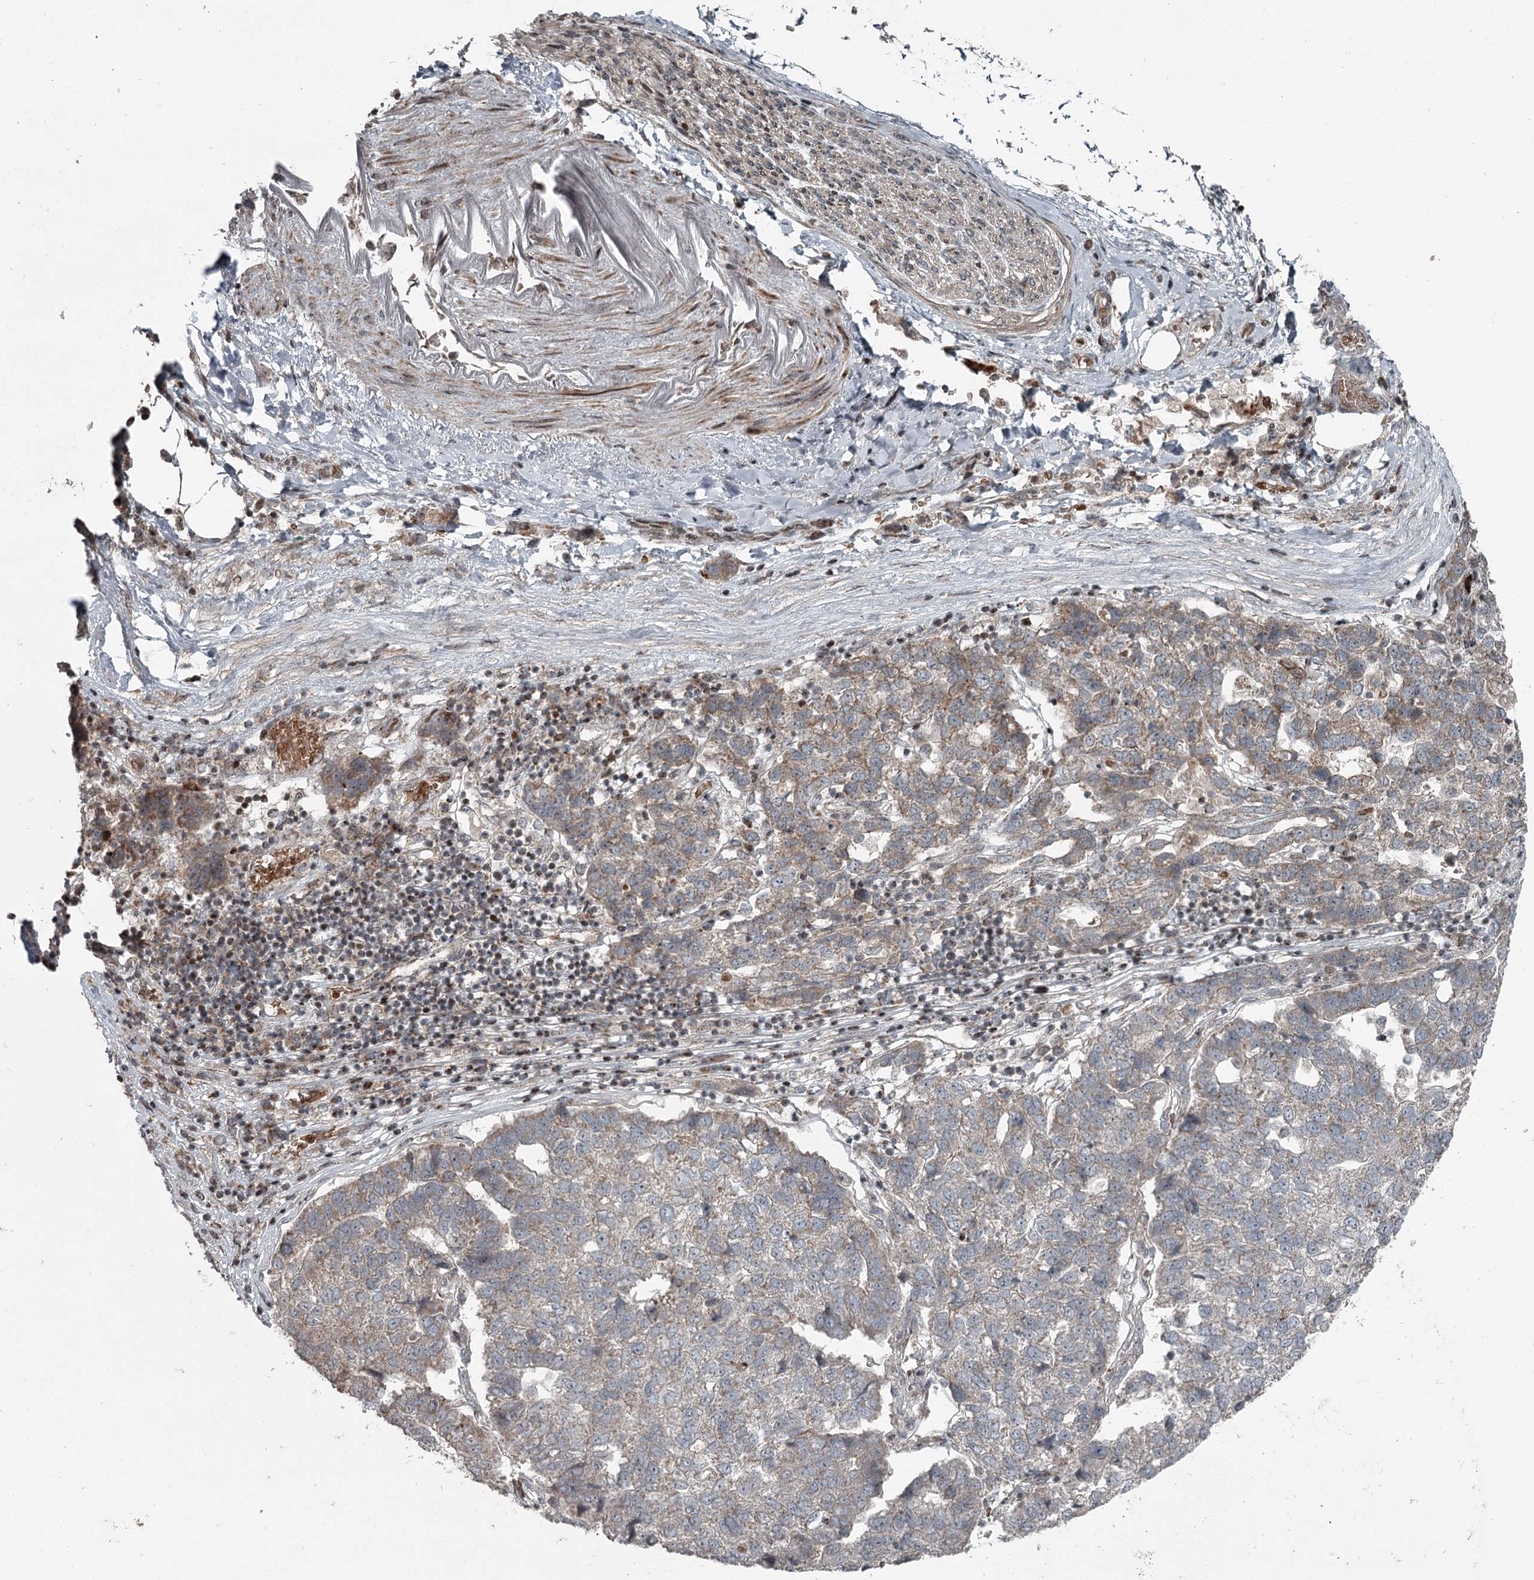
{"staining": {"intensity": "weak", "quantity": "25%-75%", "location": "cytoplasmic/membranous"}, "tissue": "pancreatic cancer", "cell_type": "Tumor cells", "image_type": "cancer", "snomed": [{"axis": "morphology", "description": "Adenocarcinoma, NOS"}, {"axis": "topography", "description": "Pancreas"}], "caption": "Approximately 25%-75% of tumor cells in human pancreatic cancer display weak cytoplasmic/membranous protein staining as visualized by brown immunohistochemical staining.", "gene": "RASSF8", "patient": {"sex": "female", "age": 61}}